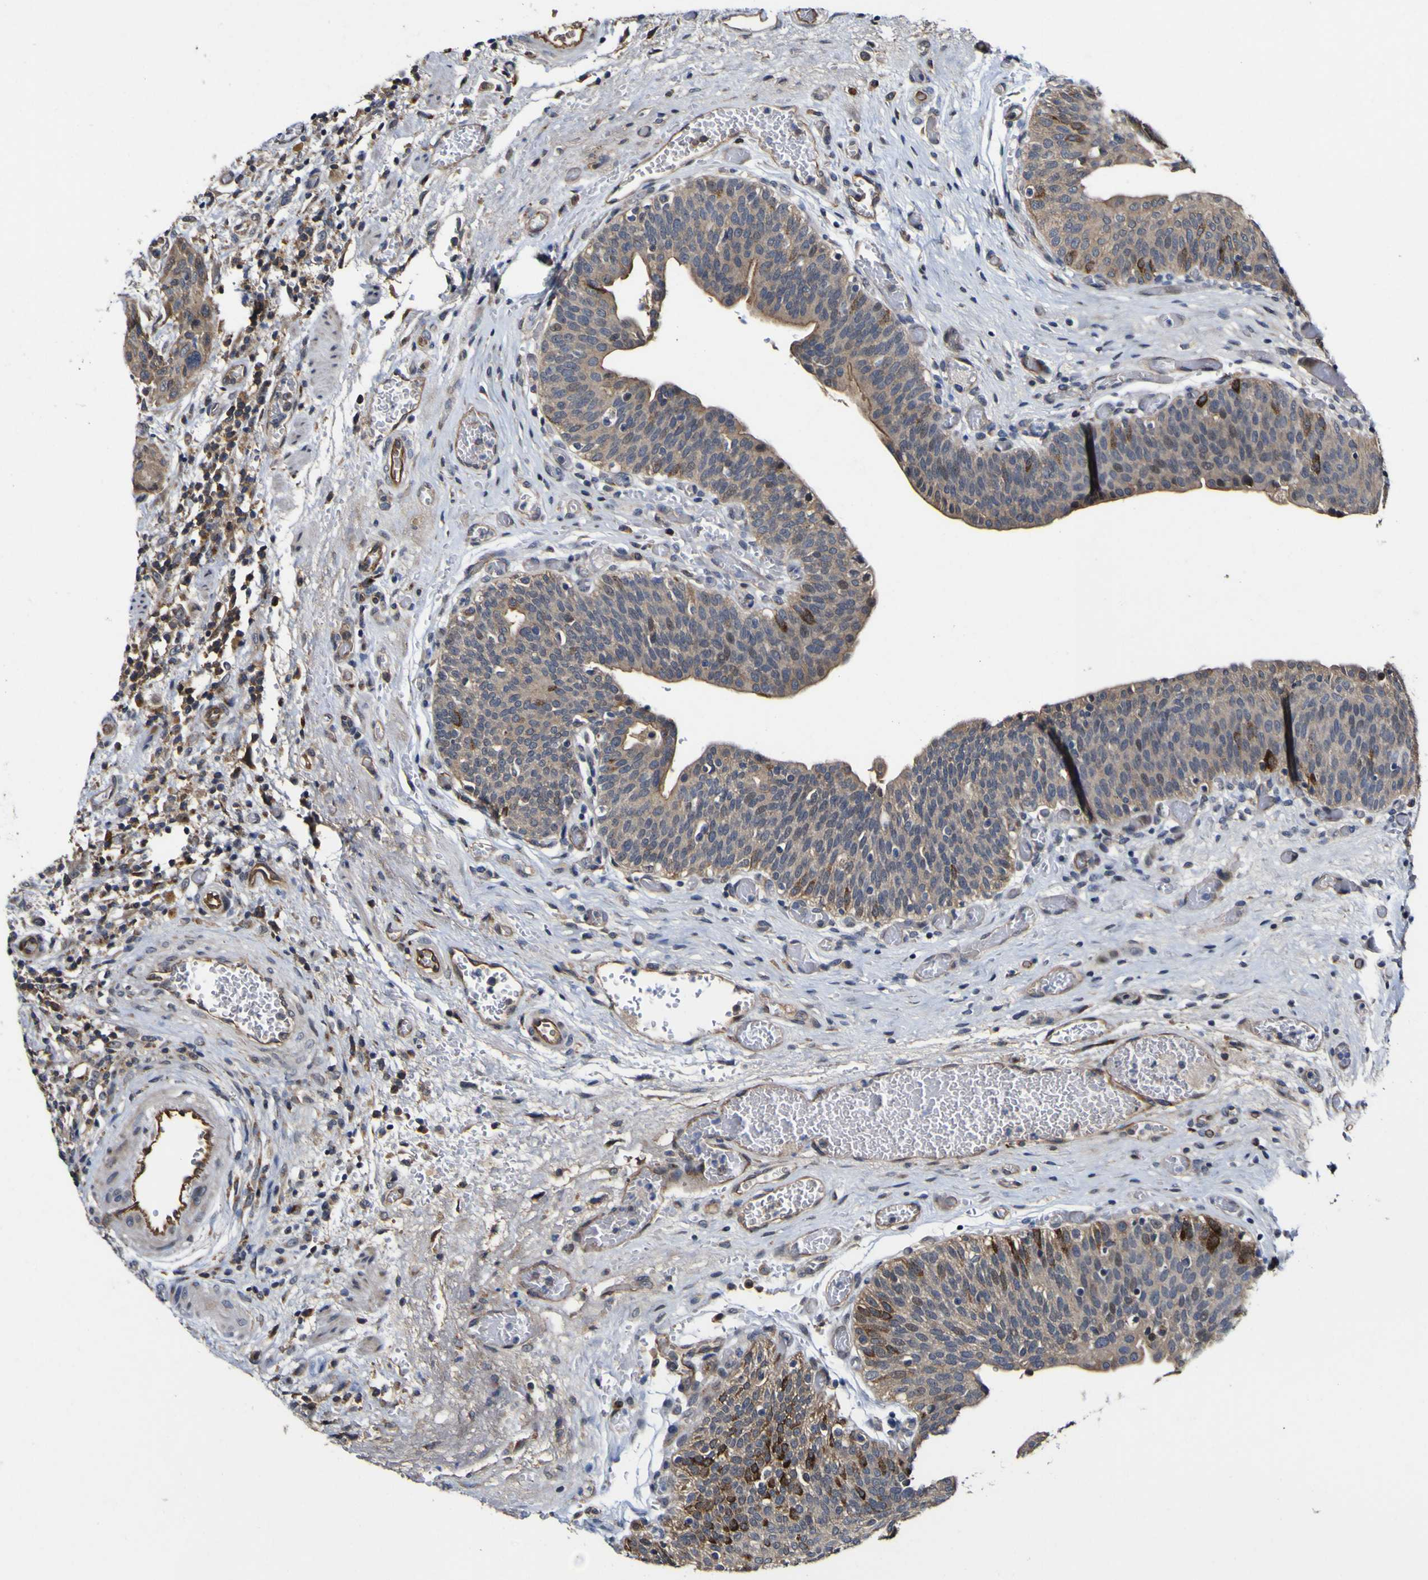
{"staining": {"intensity": "moderate", "quantity": ">75%", "location": "cytoplasmic/membranous"}, "tissue": "urothelial cancer", "cell_type": "Tumor cells", "image_type": "cancer", "snomed": [{"axis": "morphology", "description": "Urothelial carcinoma, High grade"}, {"axis": "topography", "description": "Urinary bladder"}], "caption": "Urothelial carcinoma (high-grade) was stained to show a protein in brown. There is medium levels of moderate cytoplasmic/membranous staining in about >75% of tumor cells.", "gene": "CCL2", "patient": {"sex": "male", "age": 35}}